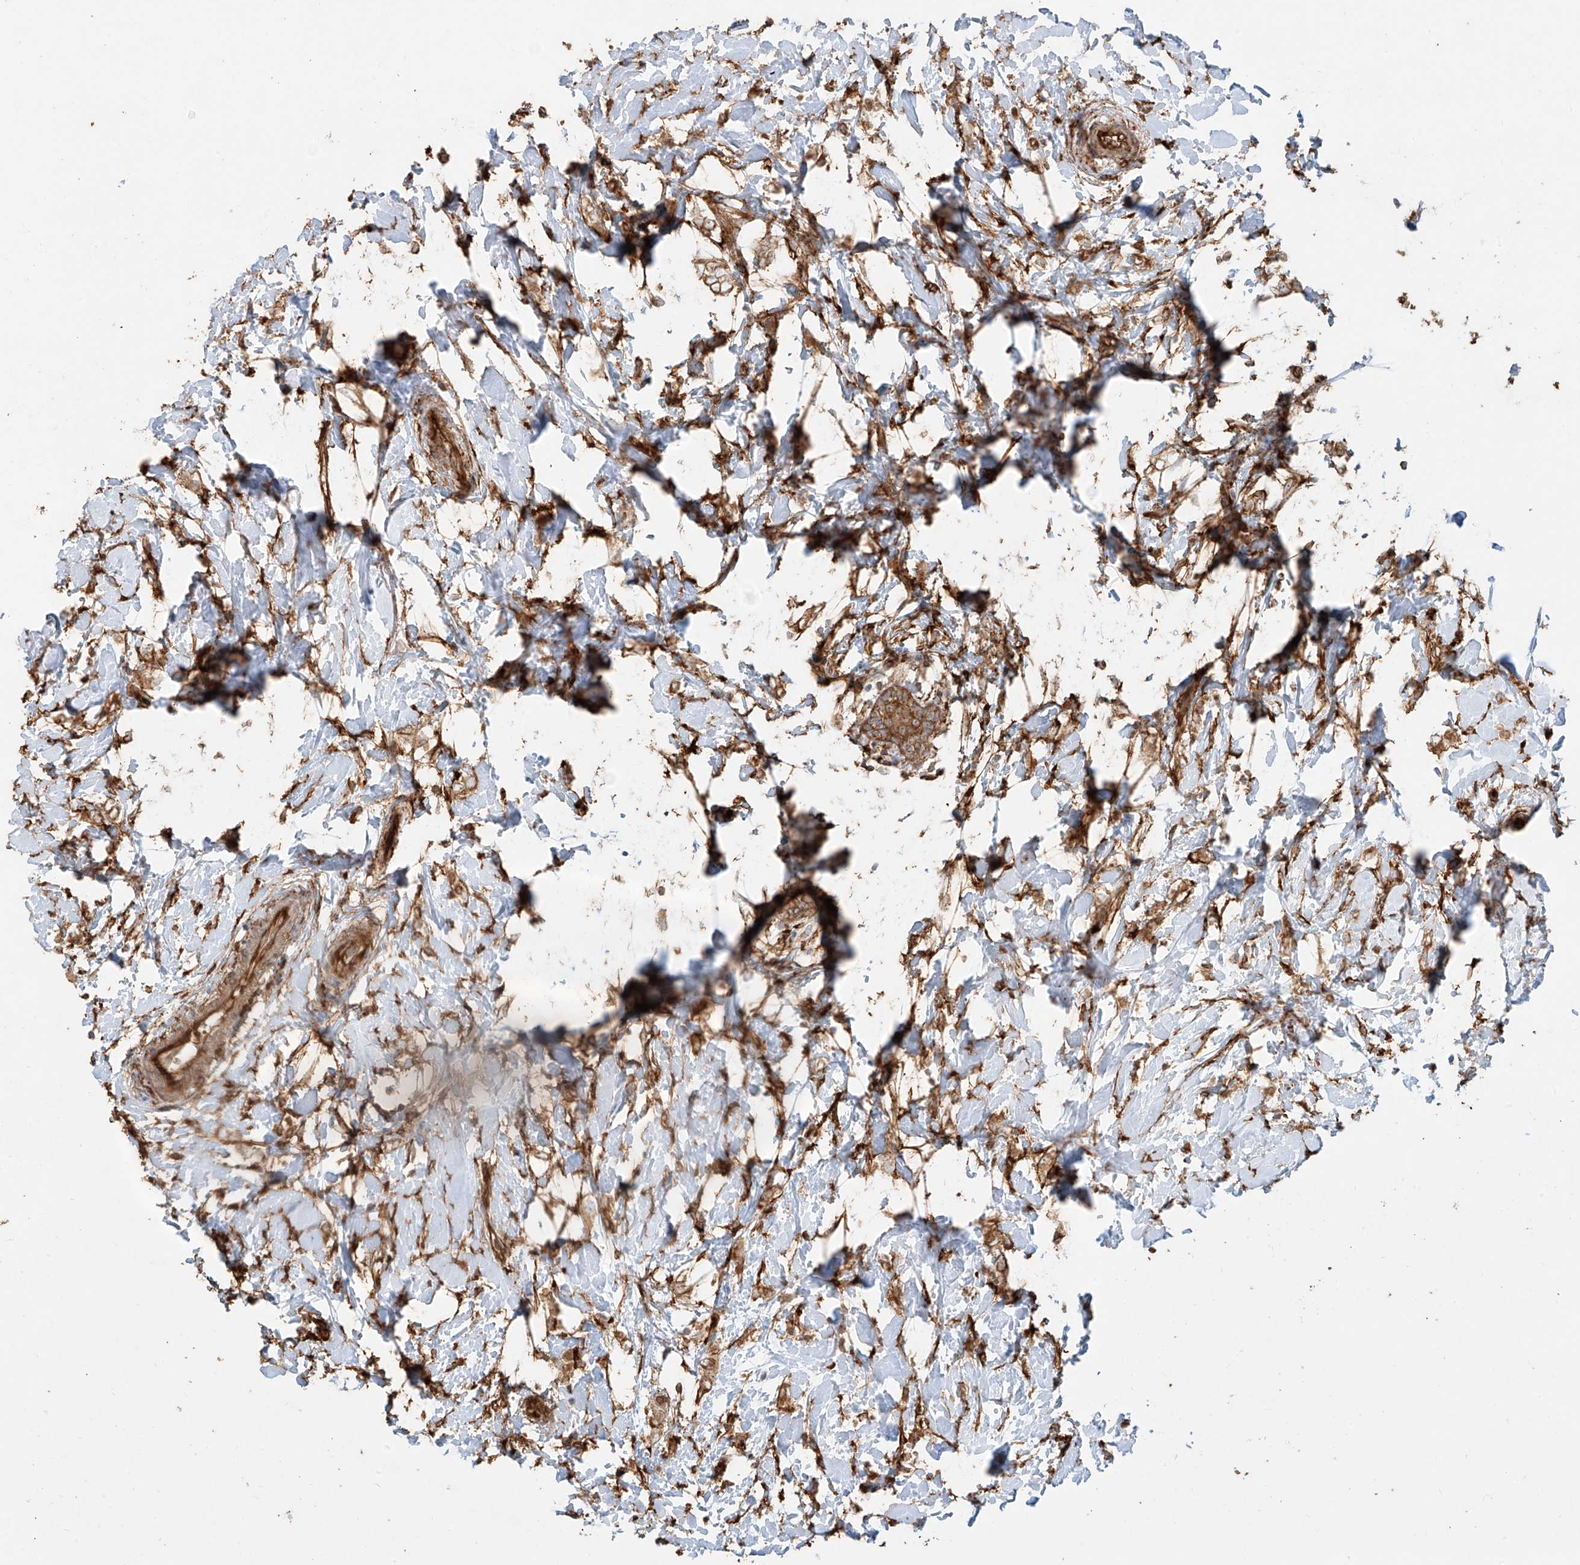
{"staining": {"intensity": "moderate", "quantity": ">75%", "location": "cytoplasmic/membranous"}, "tissue": "breast cancer", "cell_type": "Tumor cells", "image_type": "cancer", "snomed": [{"axis": "morphology", "description": "Normal tissue, NOS"}, {"axis": "morphology", "description": "Lobular carcinoma"}, {"axis": "topography", "description": "Breast"}], "caption": "About >75% of tumor cells in lobular carcinoma (breast) show moderate cytoplasmic/membranous protein staining as visualized by brown immunohistochemical staining.", "gene": "SNX9", "patient": {"sex": "female", "age": 47}}